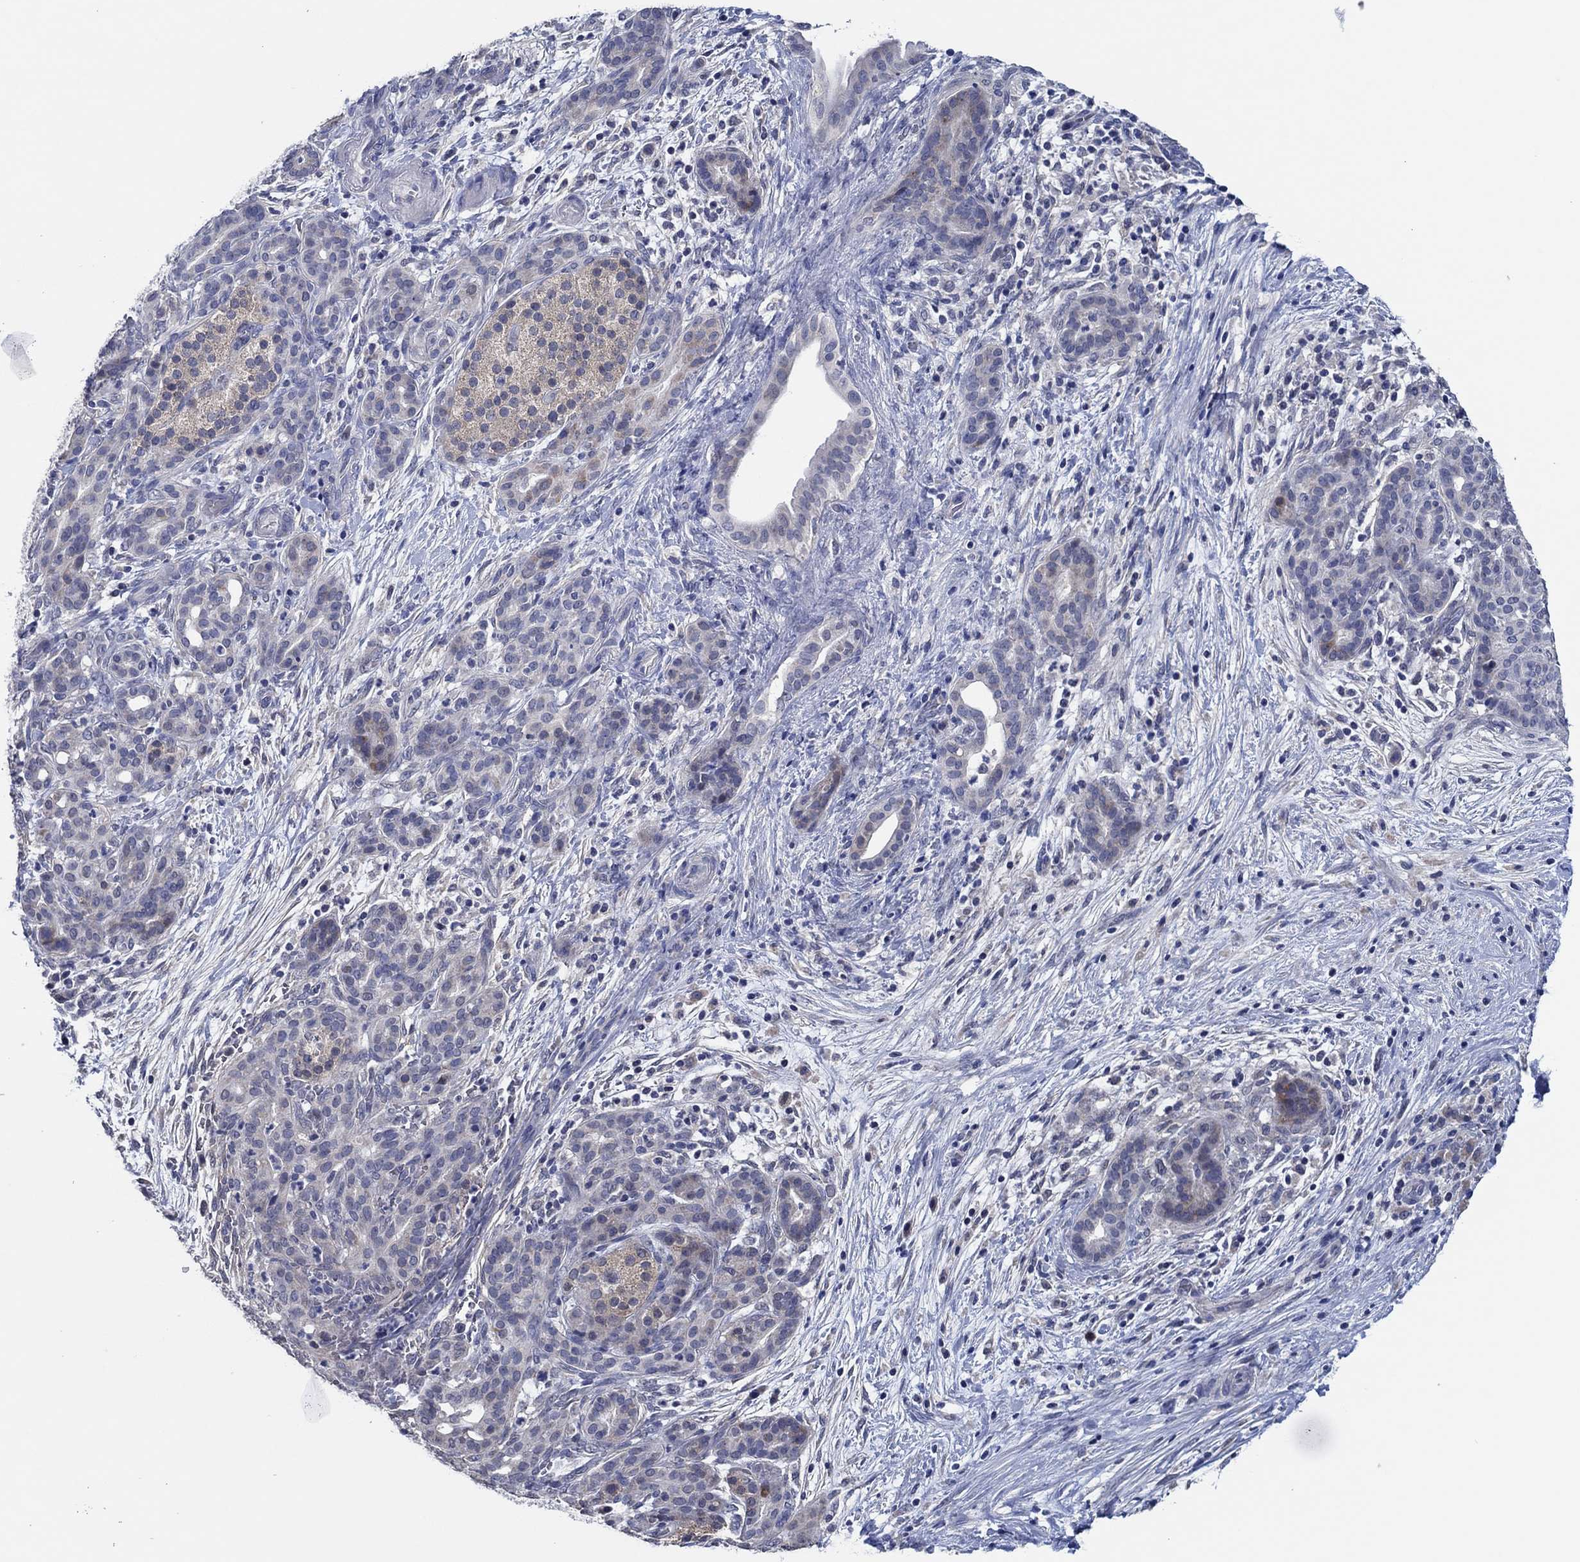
{"staining": {"intensity": "weak", "quantity": "<25%", "location": "cytoplasmic/membranous"}, "tissue": "pancreatic cancer", "cell_type": "Tumor cells", "image_type": "cancer", "snomed": [{"axis": "morphology", "description": "Adenocarcinoma, NOS"}, {"axis": "topography", "description": "Pancreas"}], "caption": "The micrograph demonstrates no significant staining in tumor cells of pancreatic cancer (adenocarcinoma).", "gene": "PRRT3", "patient": {"sex": "male", "age": 44}}